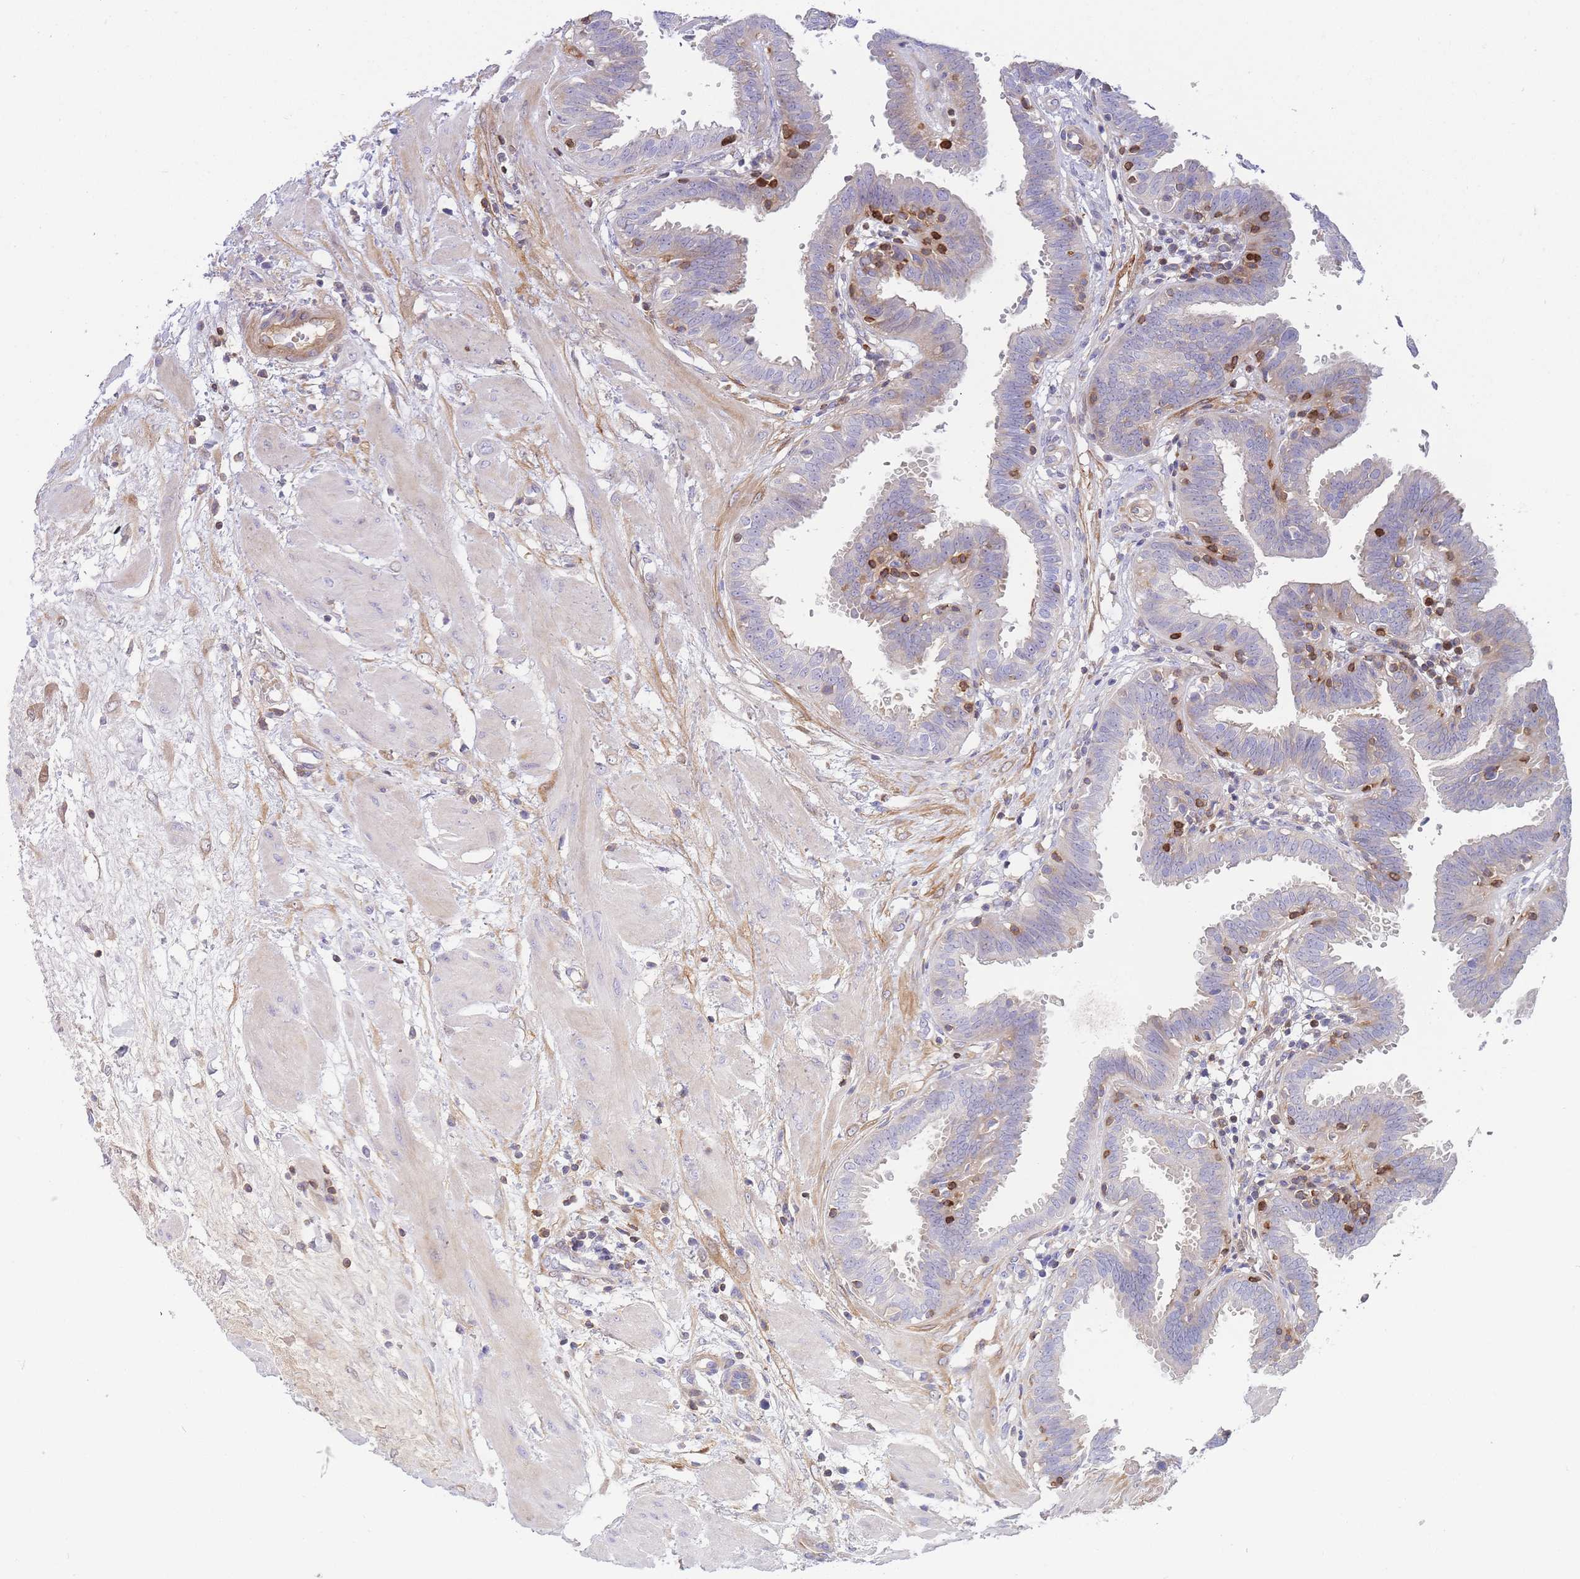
{"staining": {"intensity": "weak", "quantity": "<25%", "location": "cytoplasmic/membranous"}, "tissue": "fallopian tube", "cell_type": "Glandular cells", "image_type": "normal", "snomed": [{"axis": "morphology", "description": "Normal tissue, NOS"}, {"axis": "topography", "description": "Fallopian tube"}, {"axis": "topography", "description": "Placenta"}], "caption": "The photomicrograph exhibits no staining of glandular cells in unremarkable fallopian tube. (DAB immunohistochemistry with hematoxylin counter stain).", "gene": "FBN3", "patient": {"sex": "female", "age": 32}}